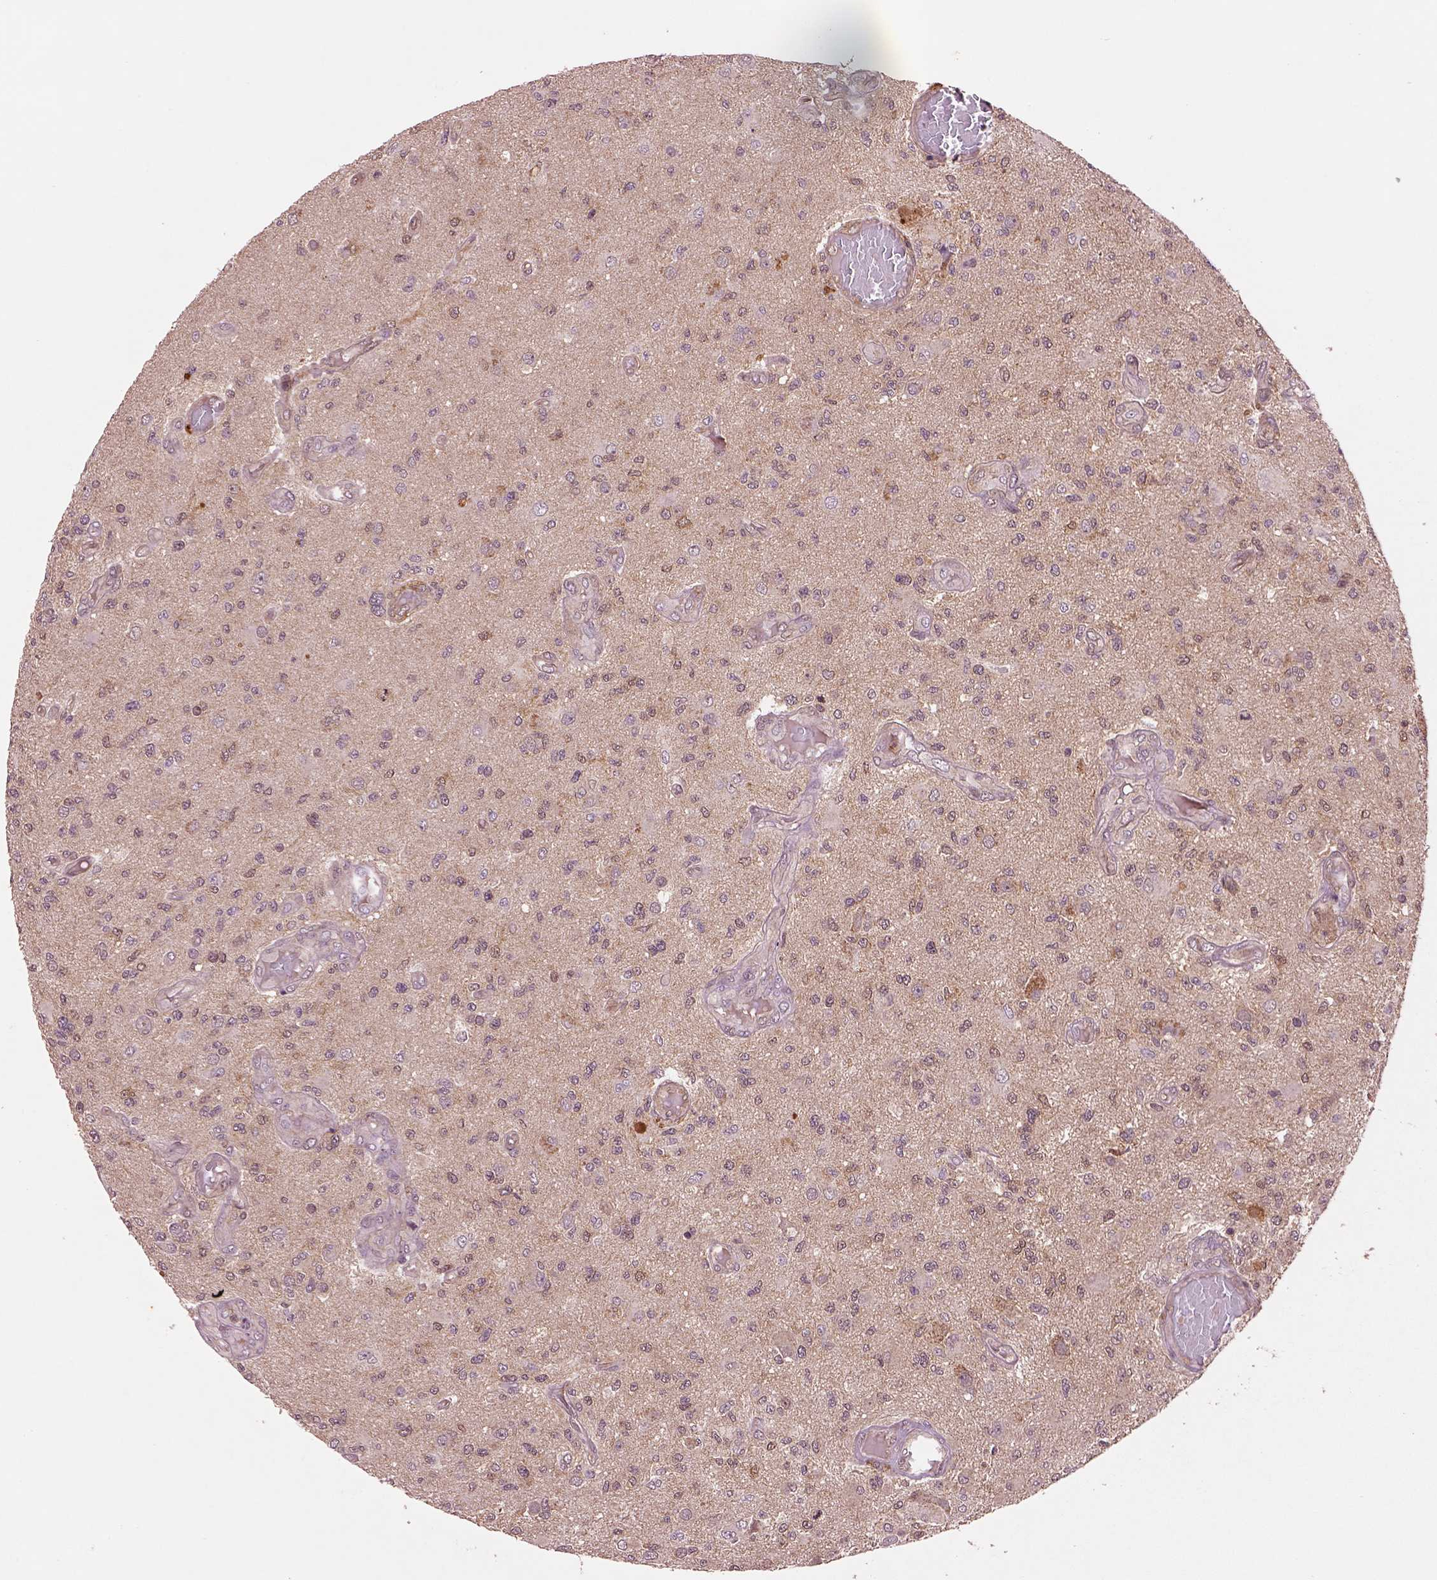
{"staining": {"intensity": "weak", "quantity": "25%-75%", "location": "cytoplasmic/membranous"}, "tissue": "glioma", "cell_type": "Tumor cells", "image_type": "cancer", "snomed": [{"axis": "morphology", "description": "Glioma, malignant, High grade"}, {"axis": "topography", "description": "Brain"}], "caption": "Brown immunohistochemical staining in malignant high-grade glioma displays weak cytoplasmic/membranous staining in approximately 25%-75% of tumor cells.", "gene": "MDP1", "patient": {"sex": "female", "age": 63}}